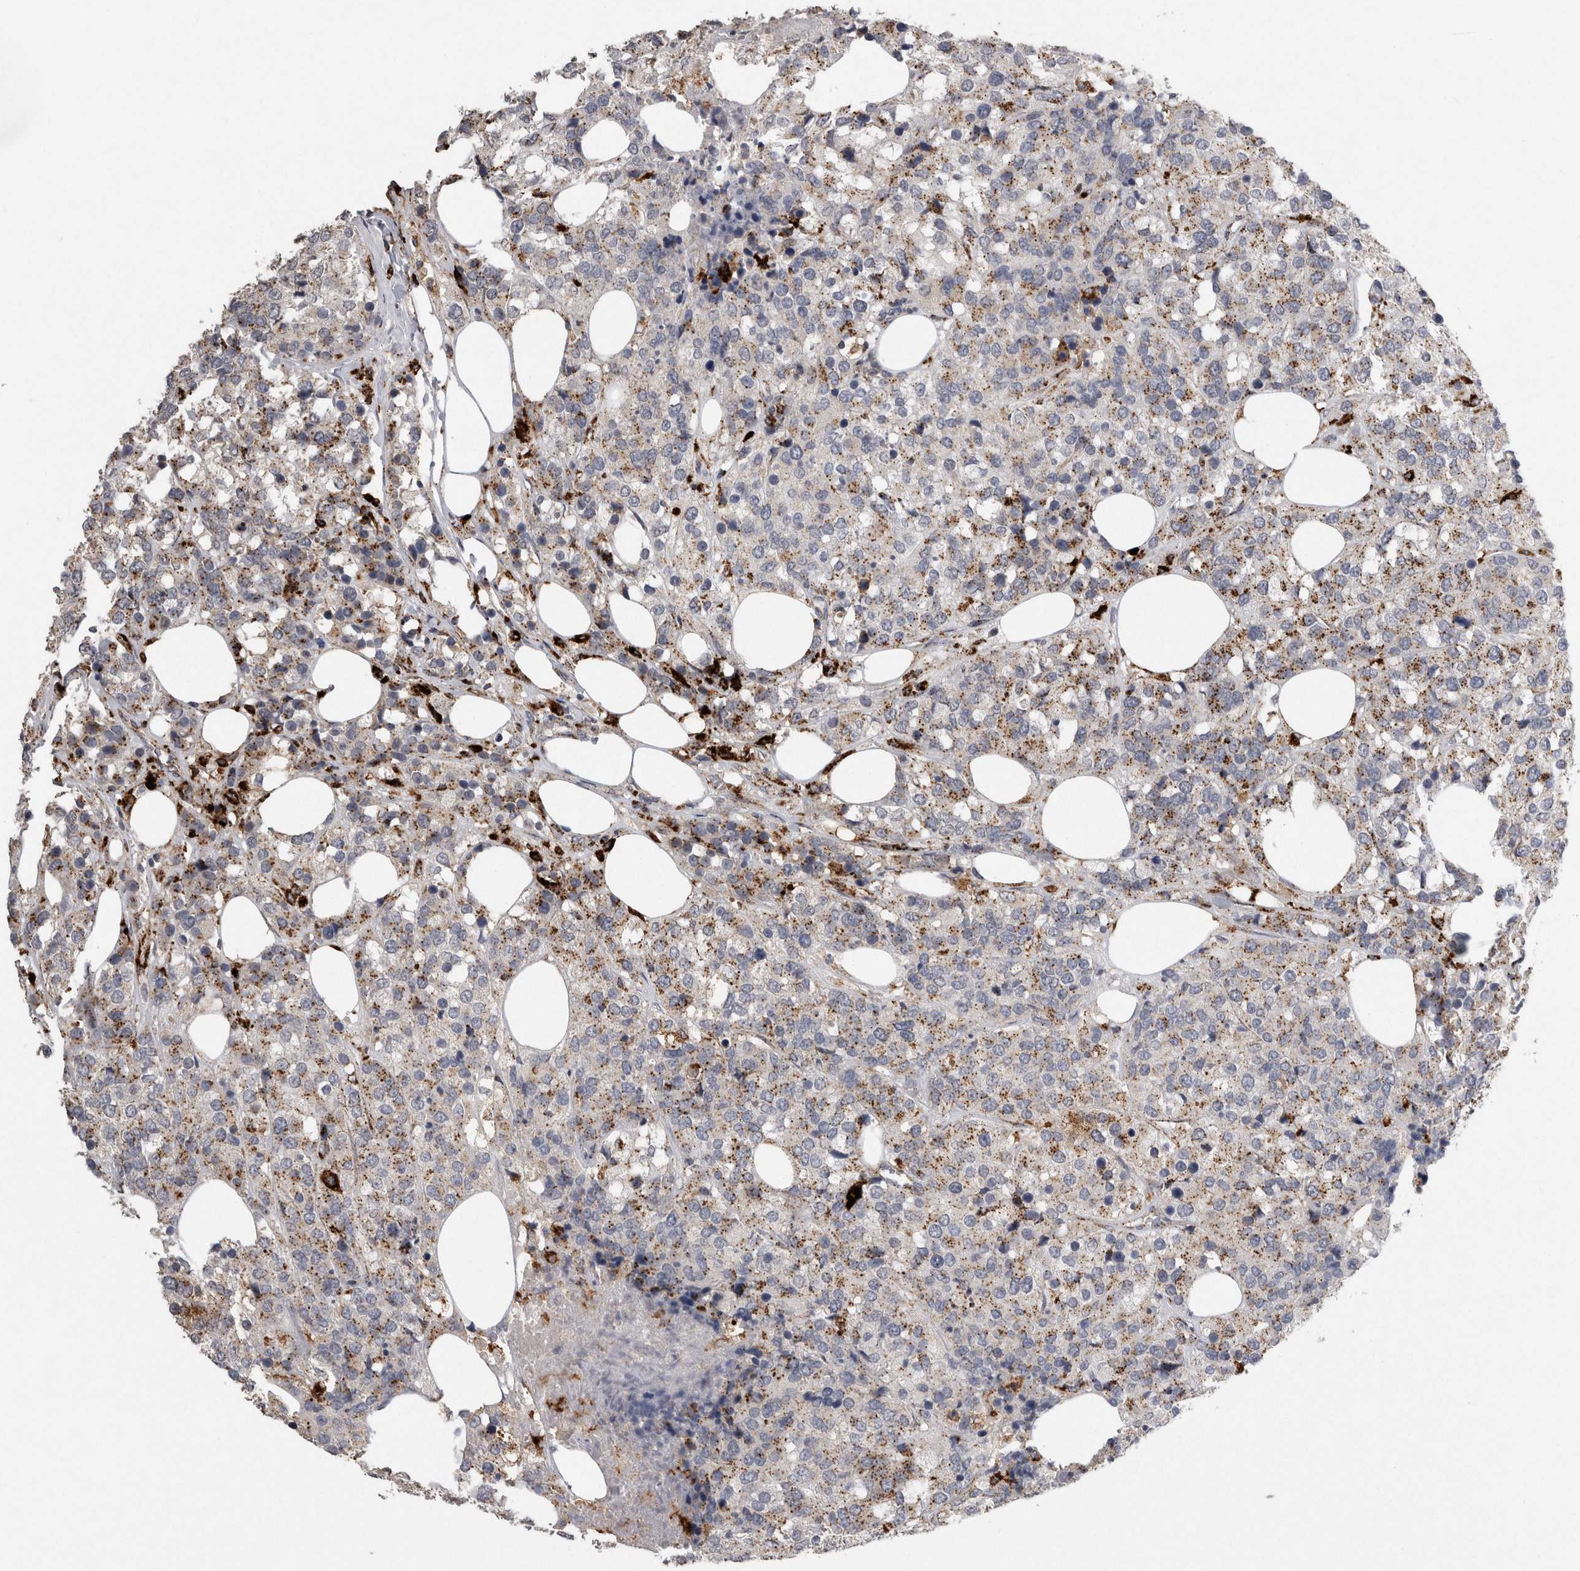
{"staining": {"intensity": "weak", "quantity": ">75%", "location": "cytoplasmic/membranous"}, "tissue": "breast cancer", "cell_type": "Tumor cells", "image_type": "cancer", "snomed": [{"axis": "morphology", "description": "Lobular carcinoma"}, {"axis": "topography", "description": "Breast"}], "caption": "A high-resolution image shows IHC staining of breast cancer, which shows weak cytoplasmic/membranous positivity in approximately >75% of tumor cells.", "gene": "CTSZ", "patient": {"sex": "female", "age": 59}}